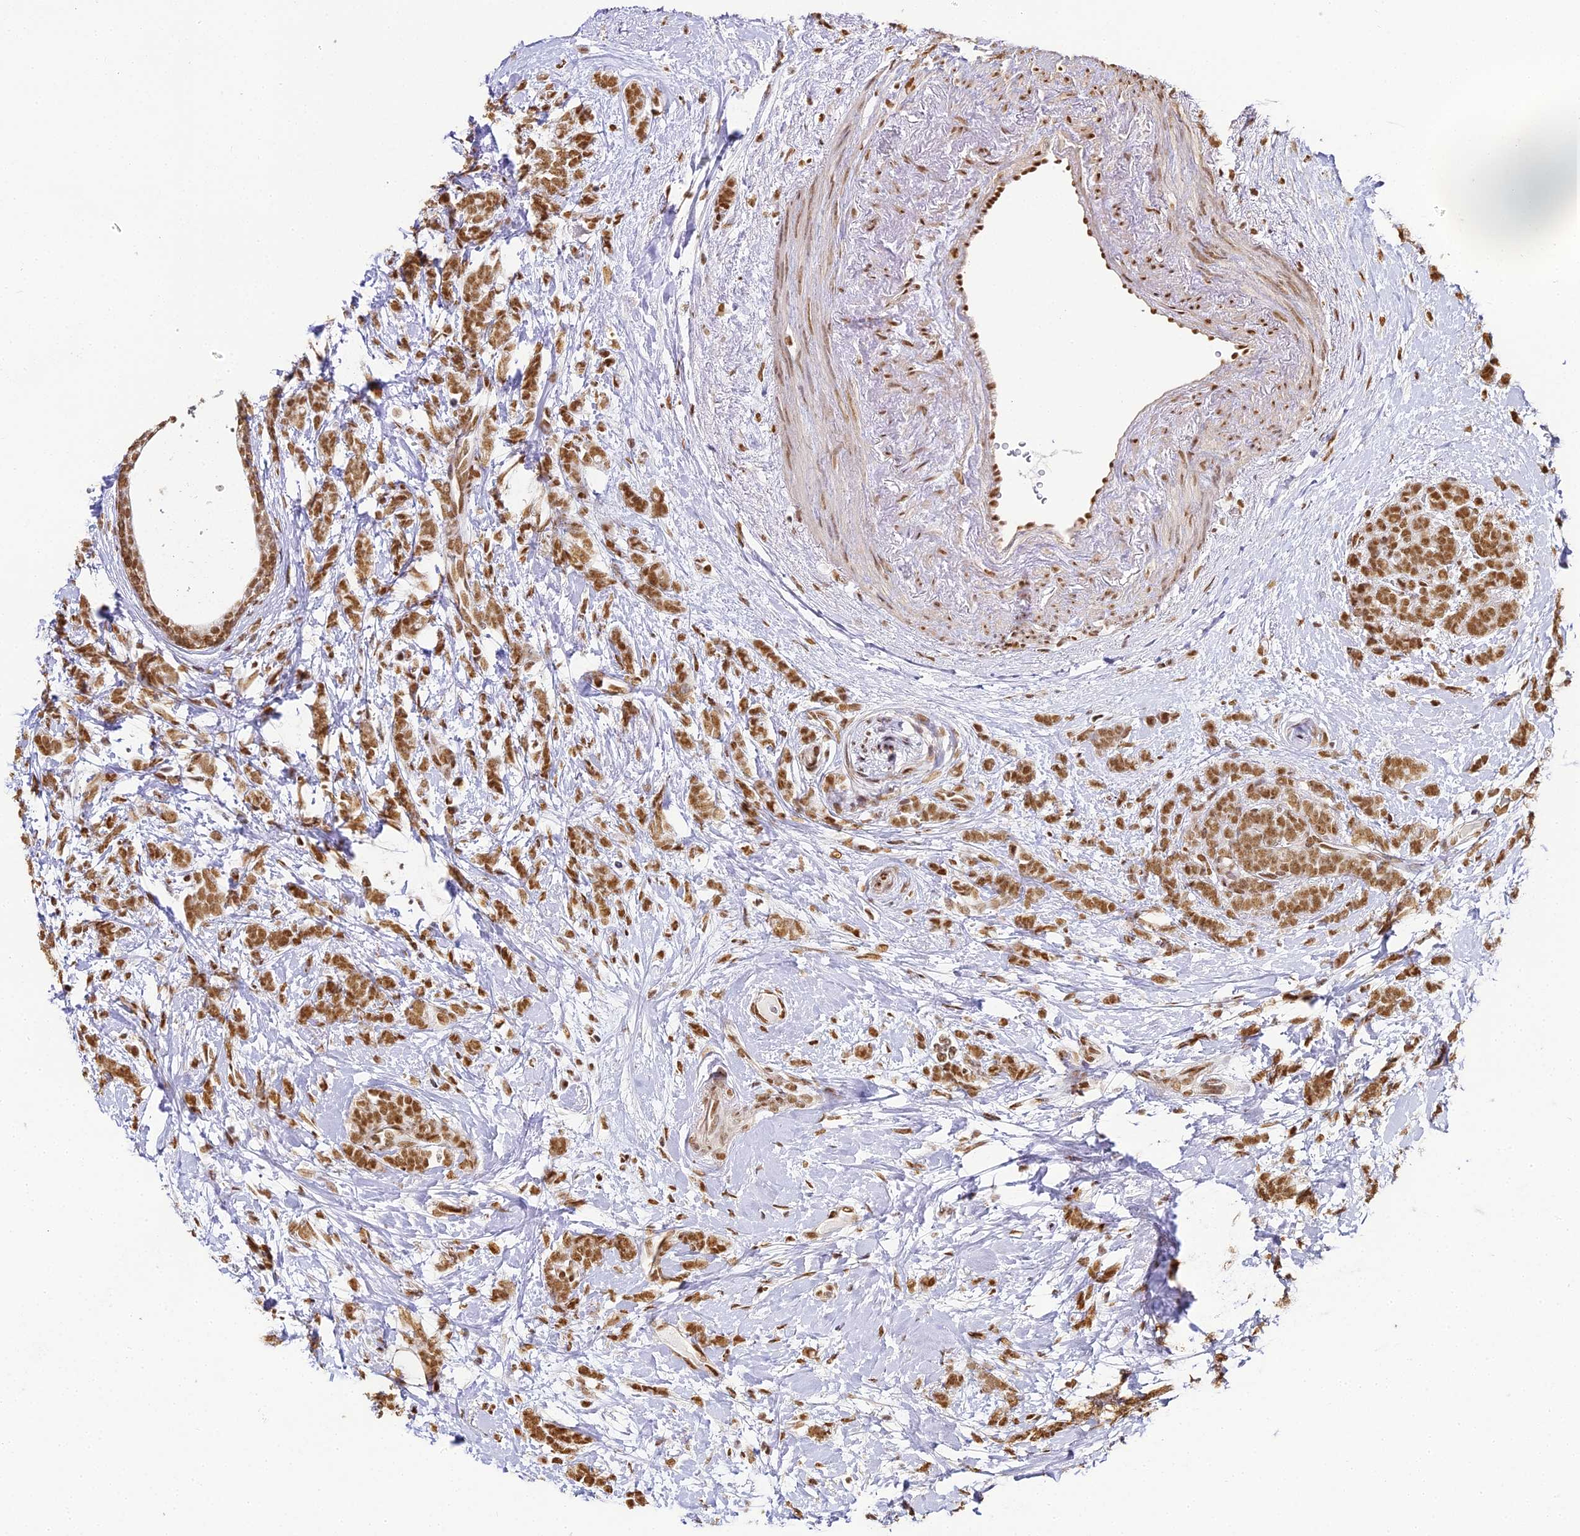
{"staining": {"intensity": "moderate", "quantity": ">75%", "location": "nuclear"}, "tissue": "breast cancer", "cell_type": "Tumor cells", "image_type": "cancer", "snomed": [{"axis": "morphology", "description": "Lobular carcinoma"}, {"axis": "topography", "description": "Breast"}], "caption": "Immunohistochemical staining of human lobular carcinoma (breast) exhibits medium levels of moderate nuclear expression in about >75% of tumor cells. The staining was performed using DAB to visualize the protein expression in brown, while the nuclei were stained in blue with hematoxylin (Magnification: 20x).", "gene": "HNRNPA1", "patient": {"sex": "female", "age": 58}}